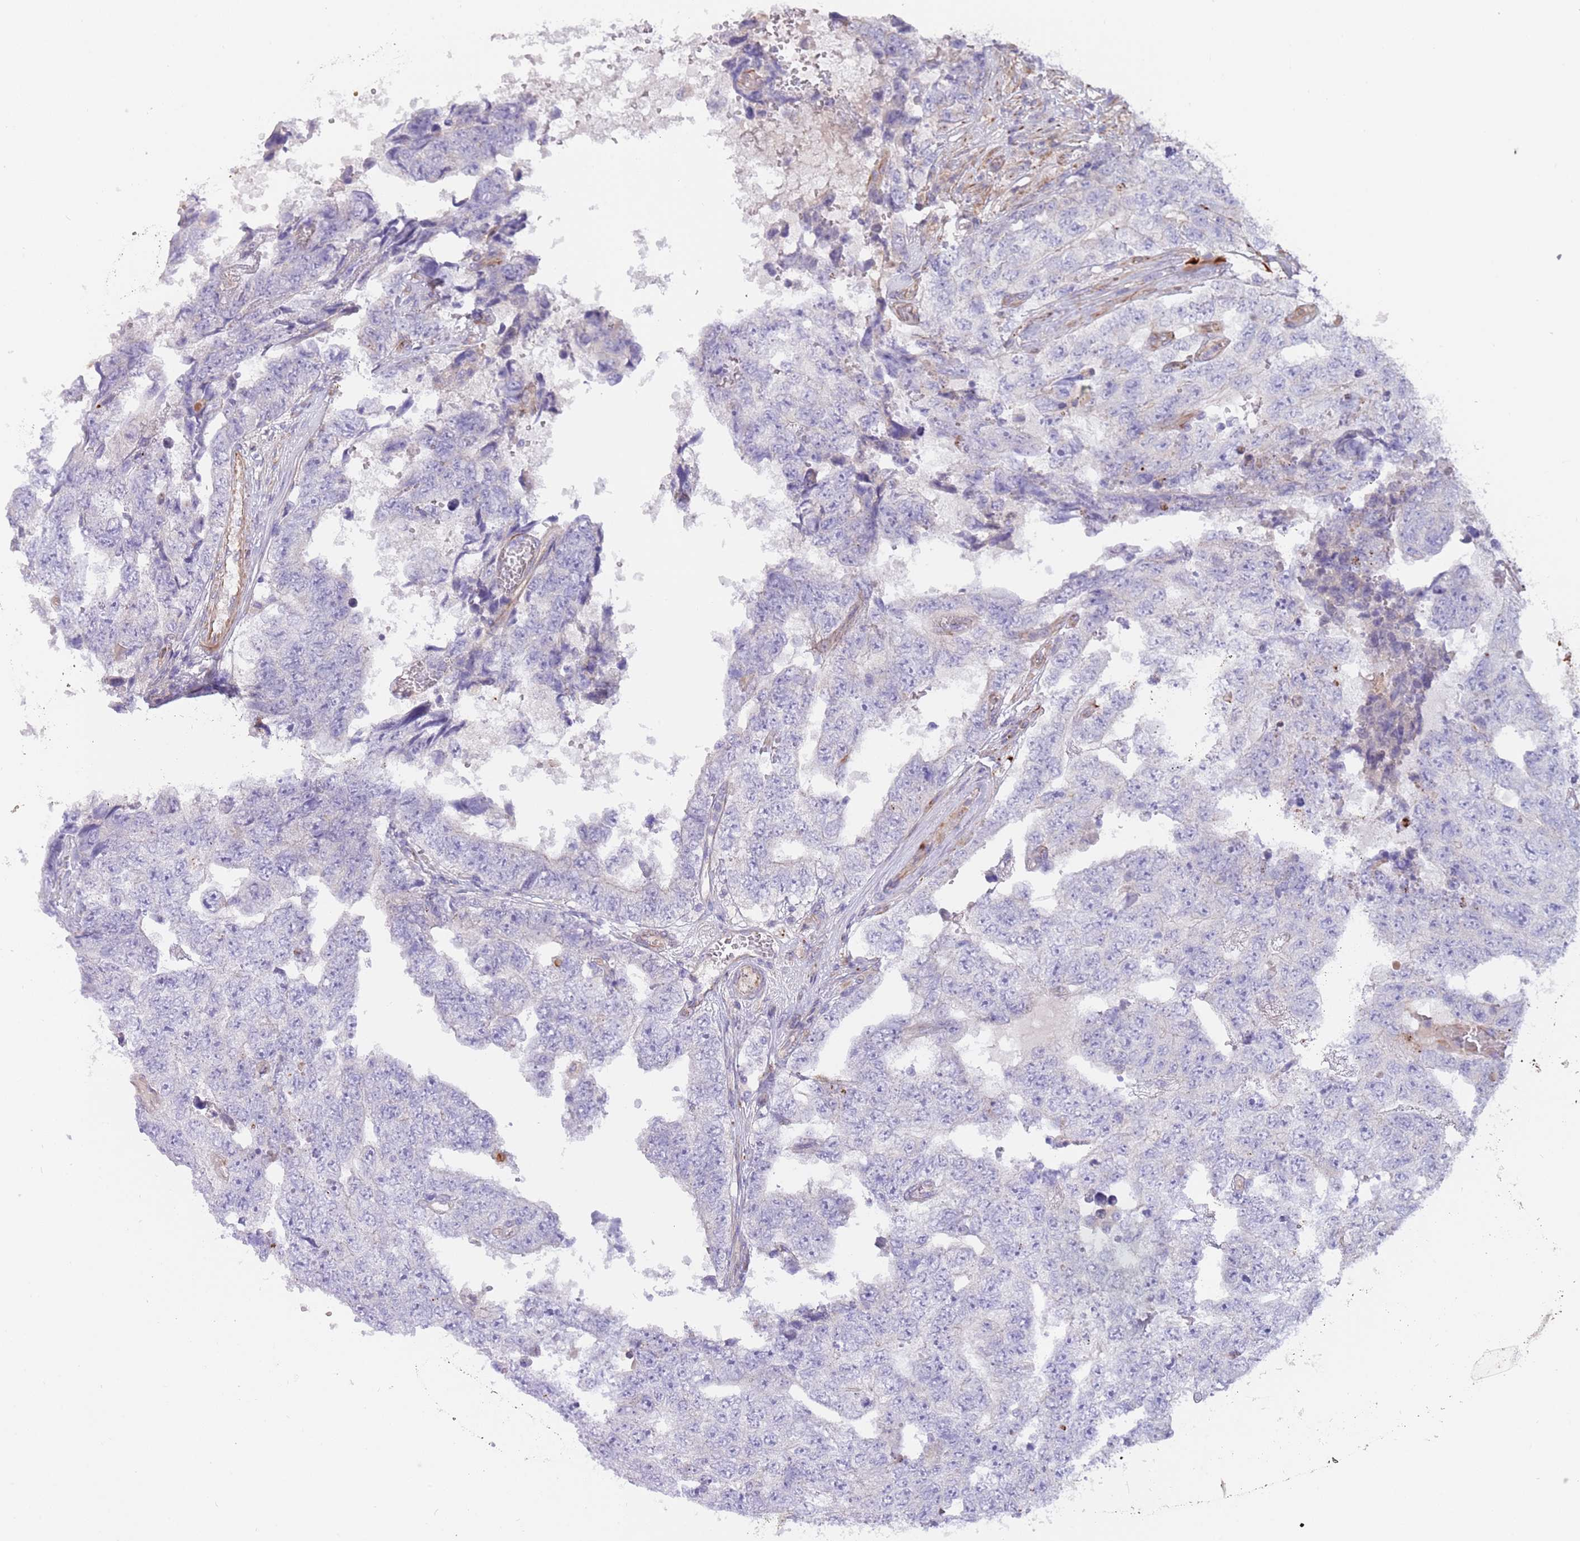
{"staining": {"intensity": "negative", "quantity": "none", "location": "none"}, "tissue": "testis cancer", "cell_type": "Tumor cells", "image_type": "cancer", "snomed": [{"axis": "morphology", "description": "Carcinoma, Embryonal, NOS"}, {"axis": "topography", "description": "Testis"}], "caption": "Immunohistochemistry micrograph of testis cancer (embryonal carcinoma) stained for a protein (brown), which reveals no staining in tumor cells.", "gene": "MOGAT1", "patient": {"sex": "male", "age": 25}}